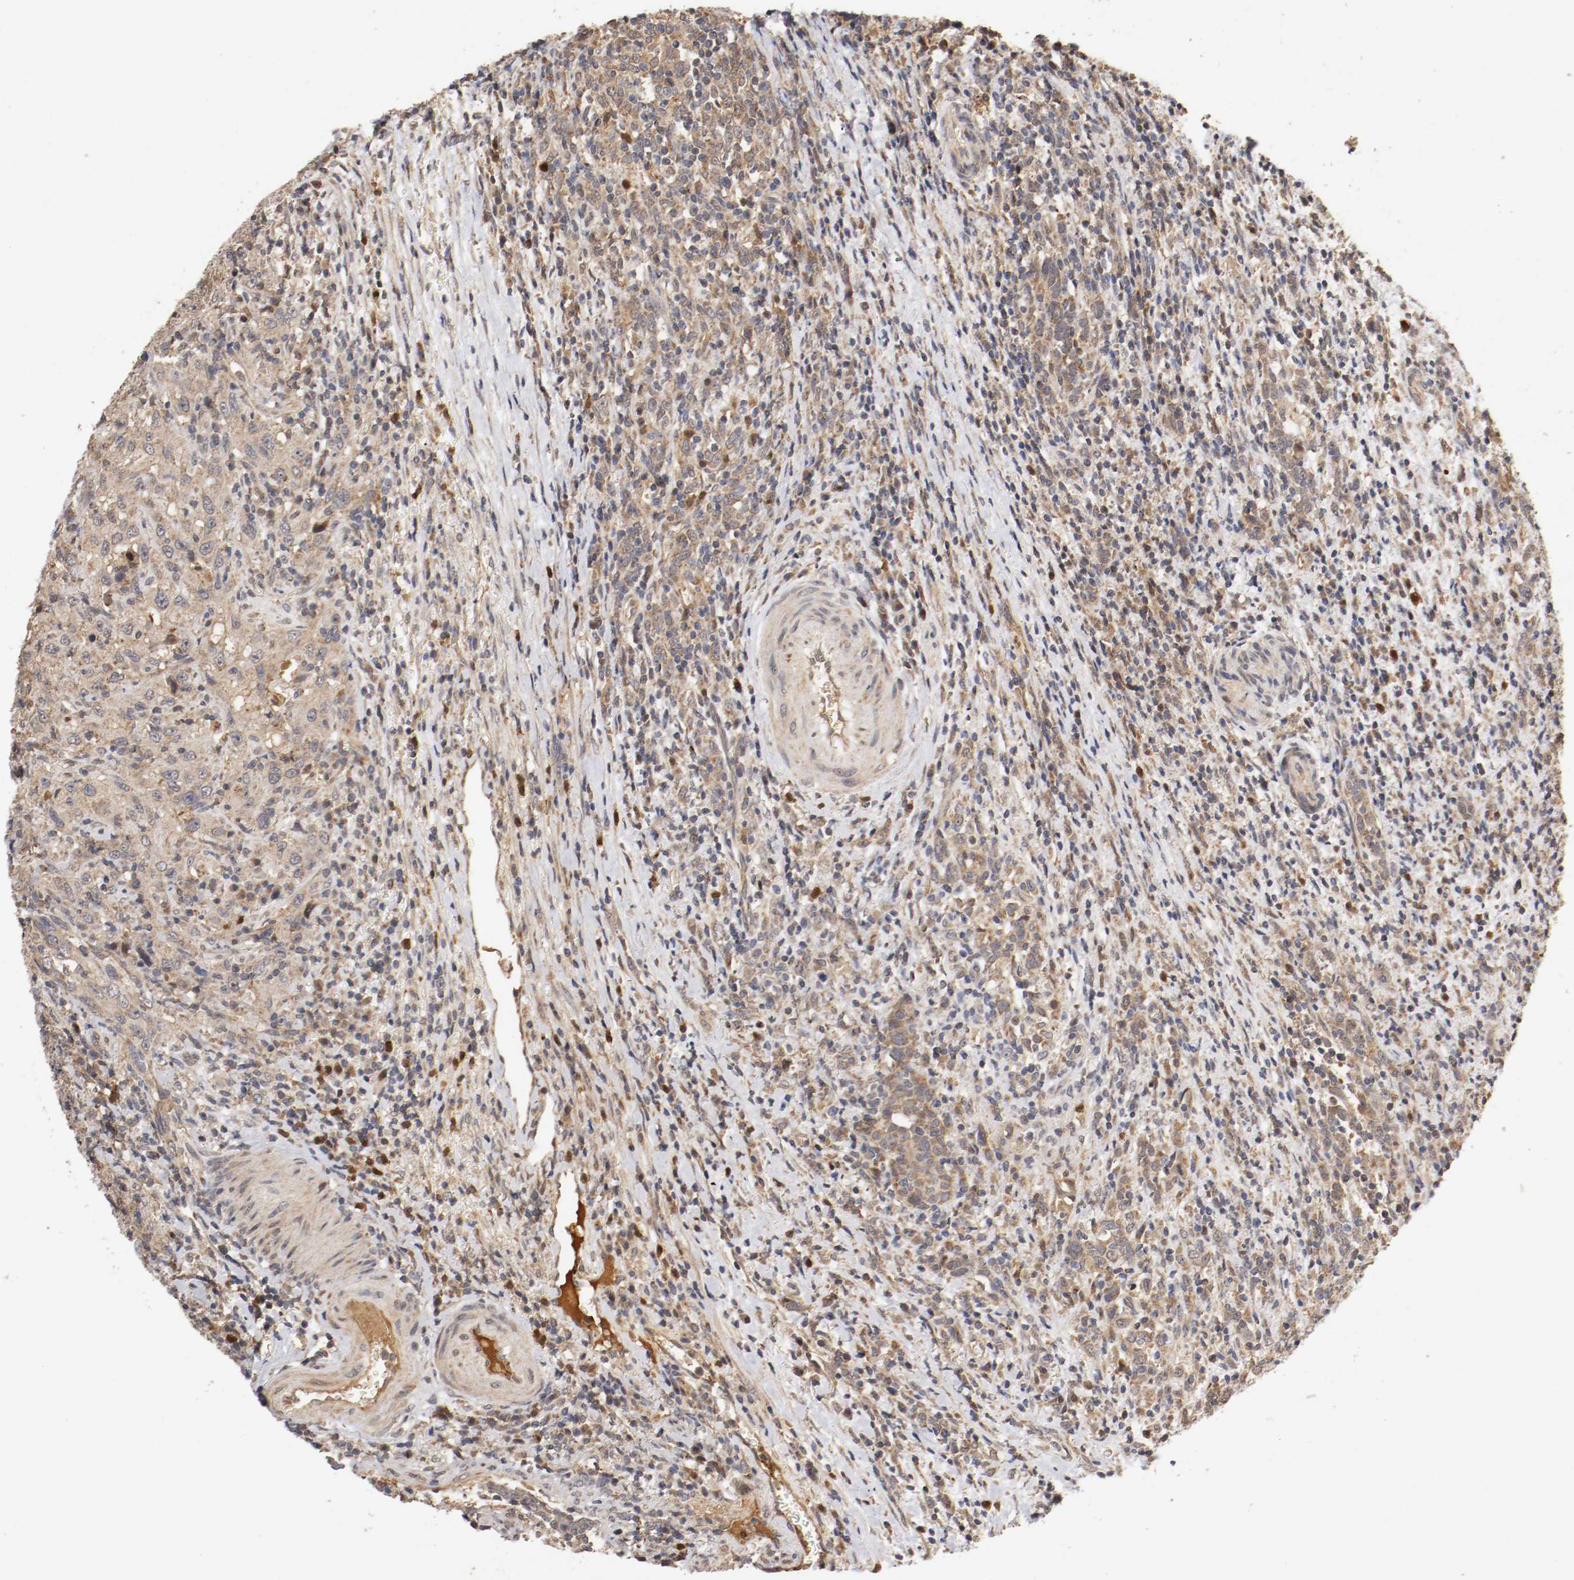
{"staining": {"intensity": "moderate", "quantity": ">75%", "location": "cytoplasmic/membranous"}, "tissue": "urothelial cancer", "cell_type": "Tumor cells", "image_type": "cancer", "snomed": [{"axis": "morphology", "description": "Urothelial carcinoma, High grade"}, {"axis": "topography", "description": "Urinary bladder"}], "caption": "Moderate cytoplasmic/membranous protein expression is identified in about >75% of tumor cells in urothelial cancer.", "gene": "TNFRSF1B", "patient": {"sex": "male", "age": 61}}